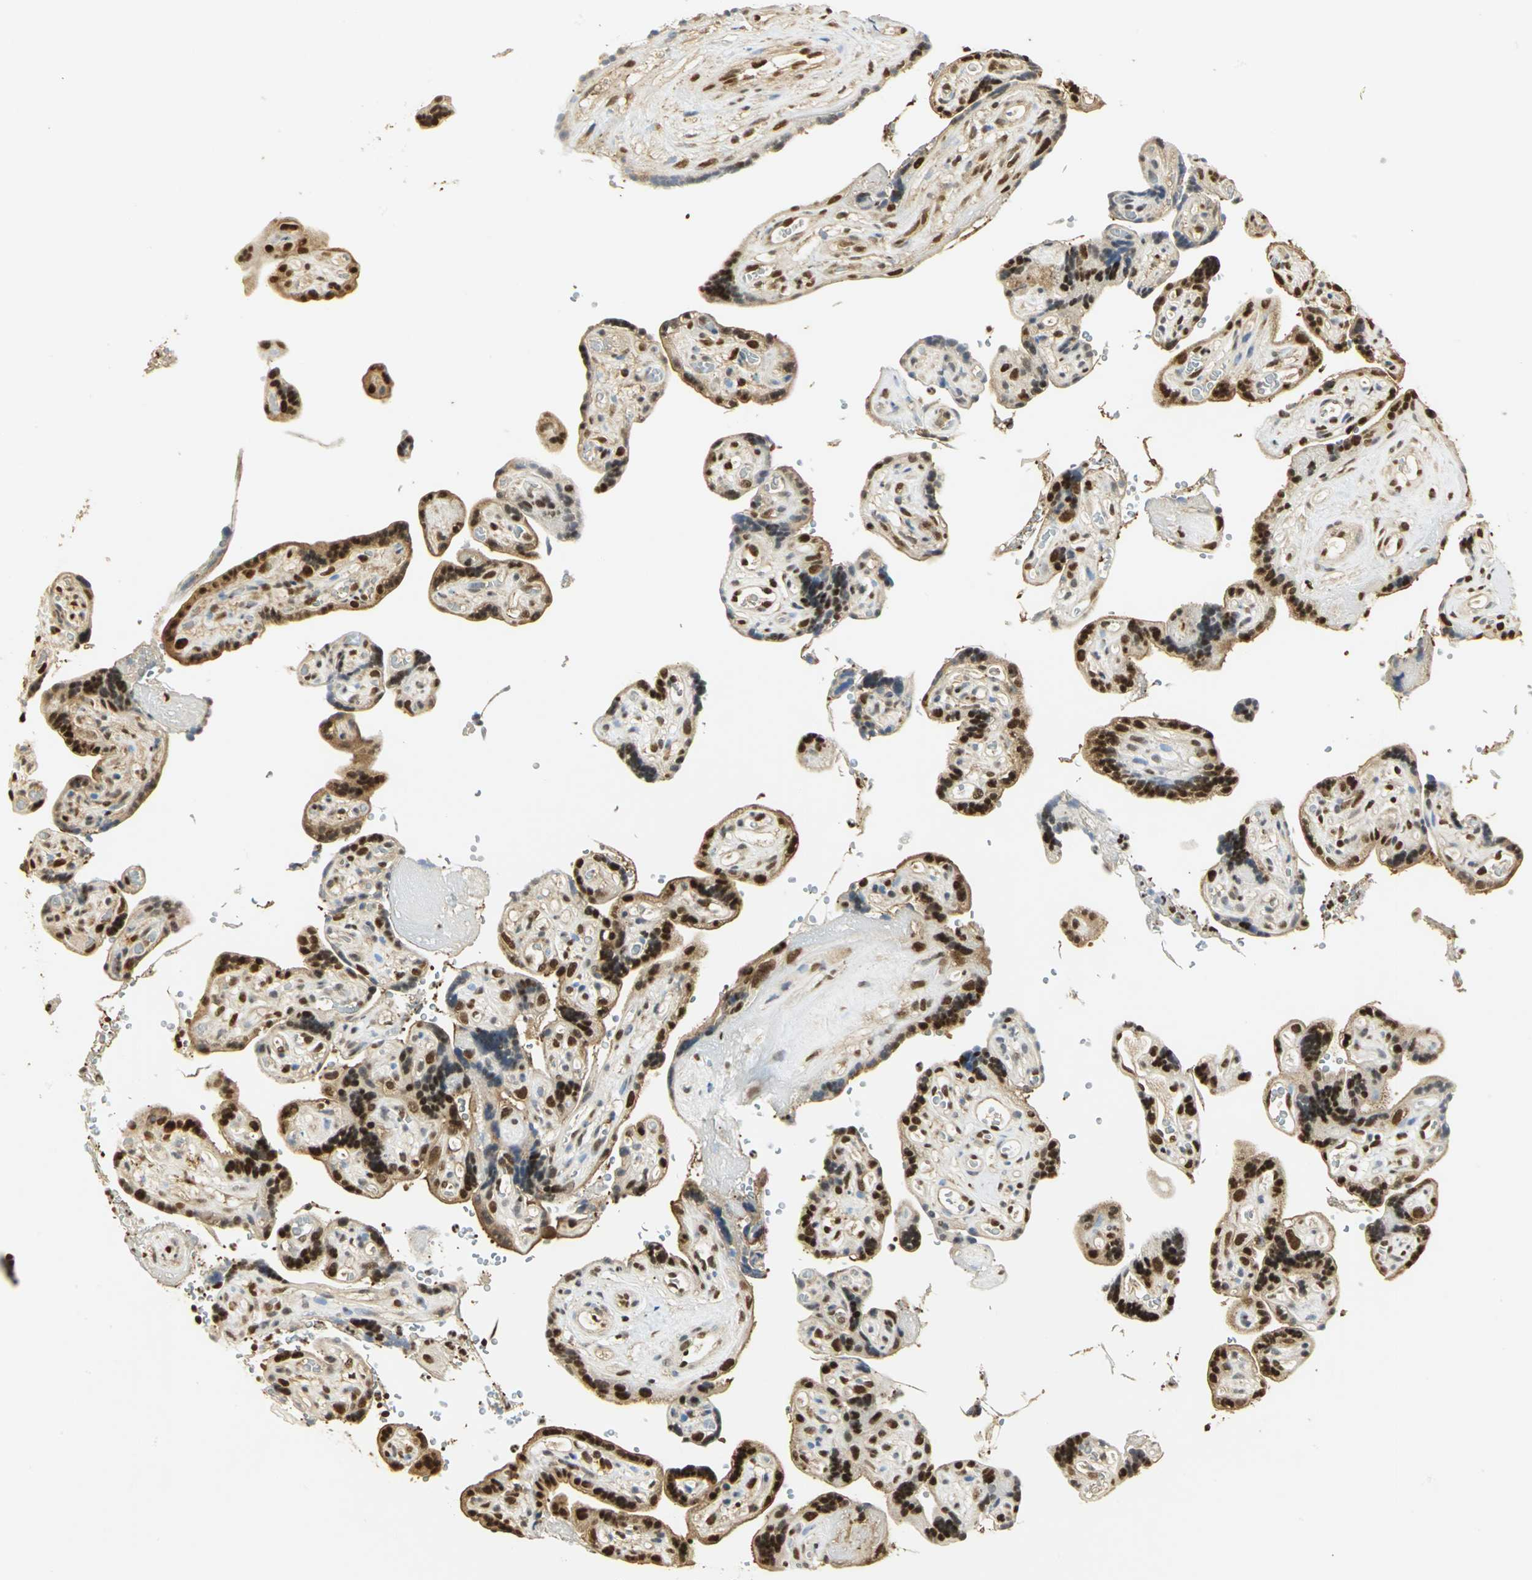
{"staining": {"intensity": "strong", "quantity": ">75%", "location": "nuclear"}, "tissue": "placenta", "cell_type": "Decidual cells", "image_type": "normal", "snomed": [{"axis": "morphology", "description": "Normal tissue, NOS"}, {"axis": "topography", "description": "Placenta"}], "caption": "A photomicrograph showing strong nuclear positivity in approximately >75% of decidual cells in normal placenta, as visualized by brown immunohistochemical staining.", "gene": "SET", "patient": {"sex": "female", "age": 30}}